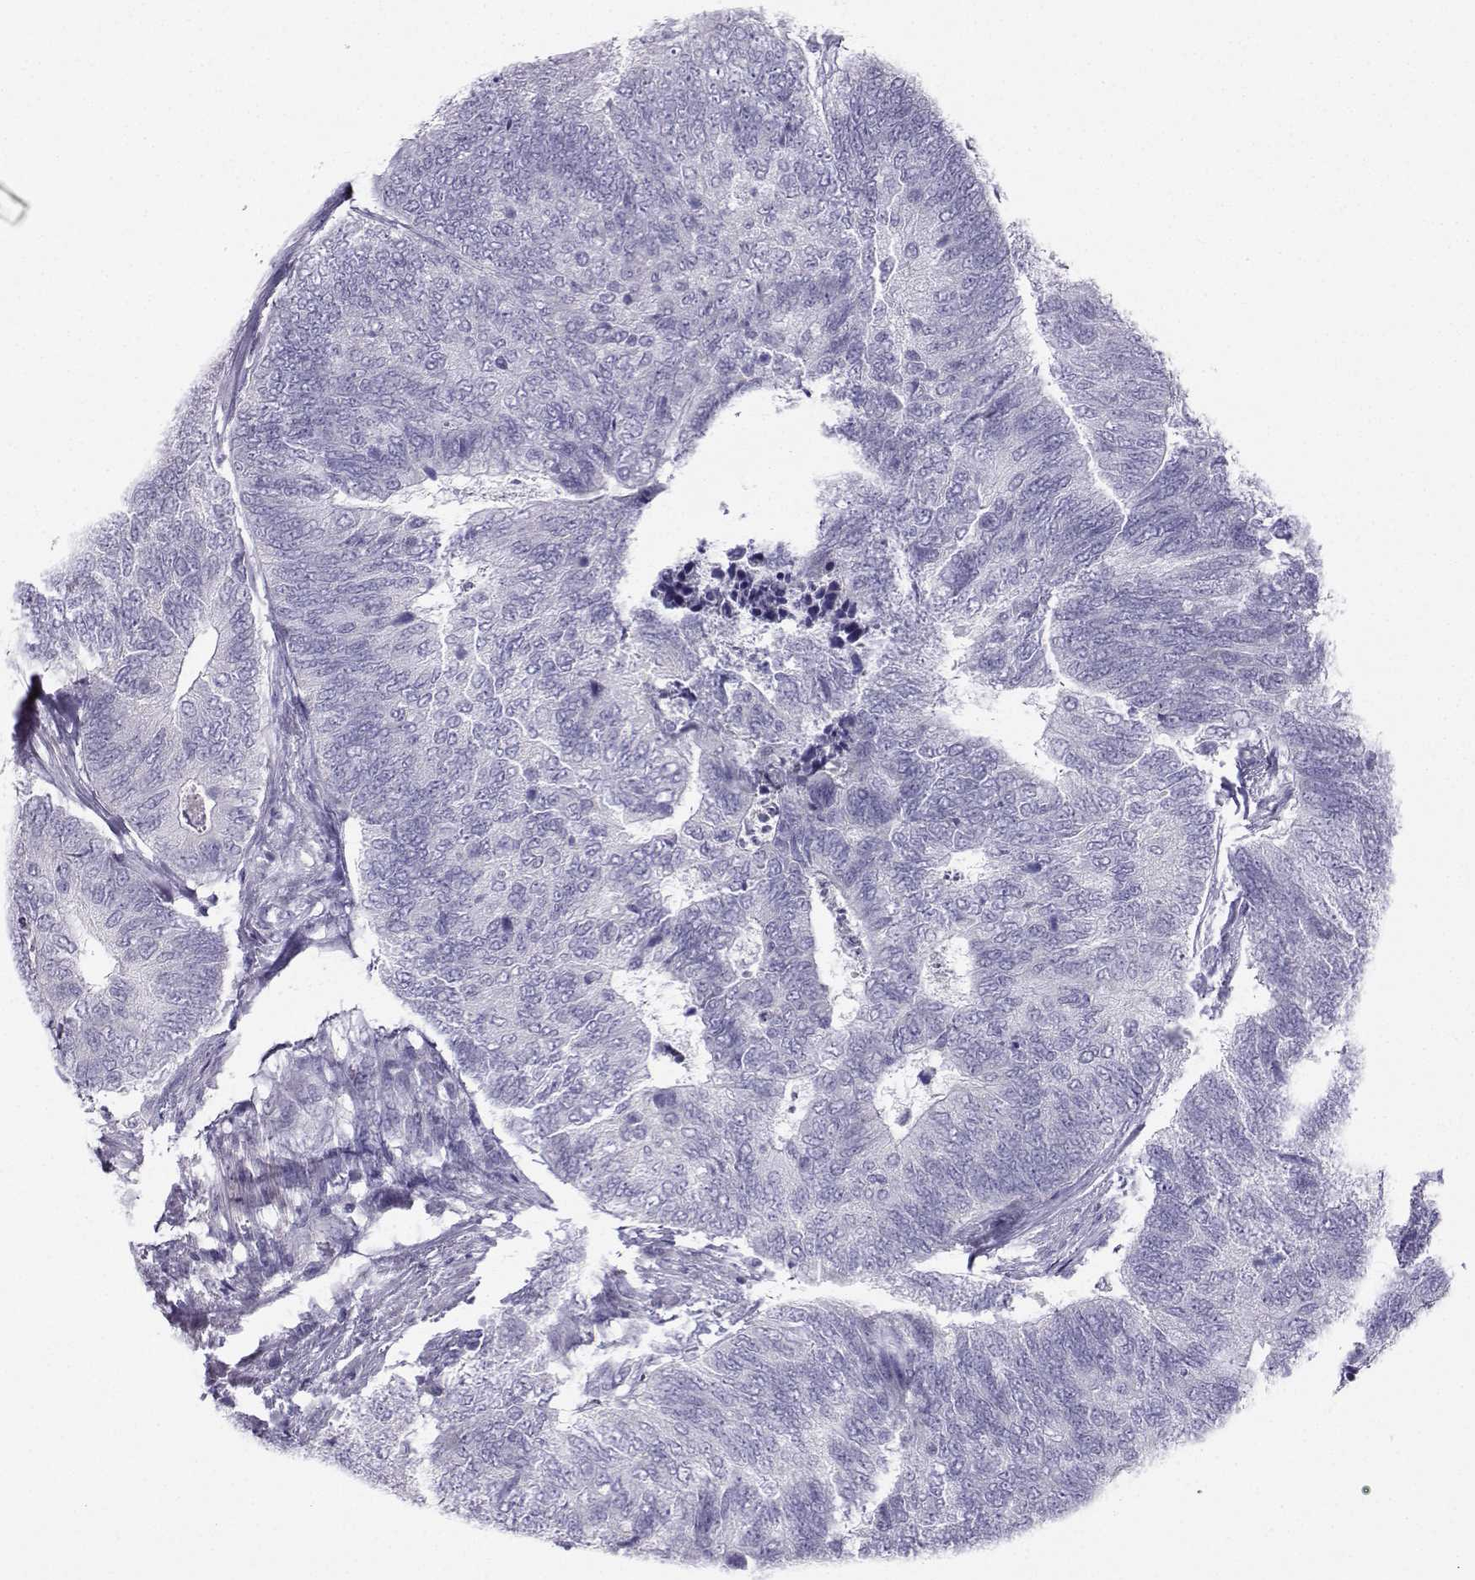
{"staining": {"intensity": "negative", "quantity": "none", "location": "none"}, "tissue": "colorectal cancer", "cell_type": "Tumor cells", "image_type": "cancer", "snomed": [{"axis": "morphology", "description": "Adenocarcinoma, NOS"}, {"axis": "topography", "description": "Colon"}], "caption": "Tumor cells are negative for brown protein staining in colorectal adenocarcinoma.", "gene": "FBXO24", "patient": {"sex": "female", "age": 67}}